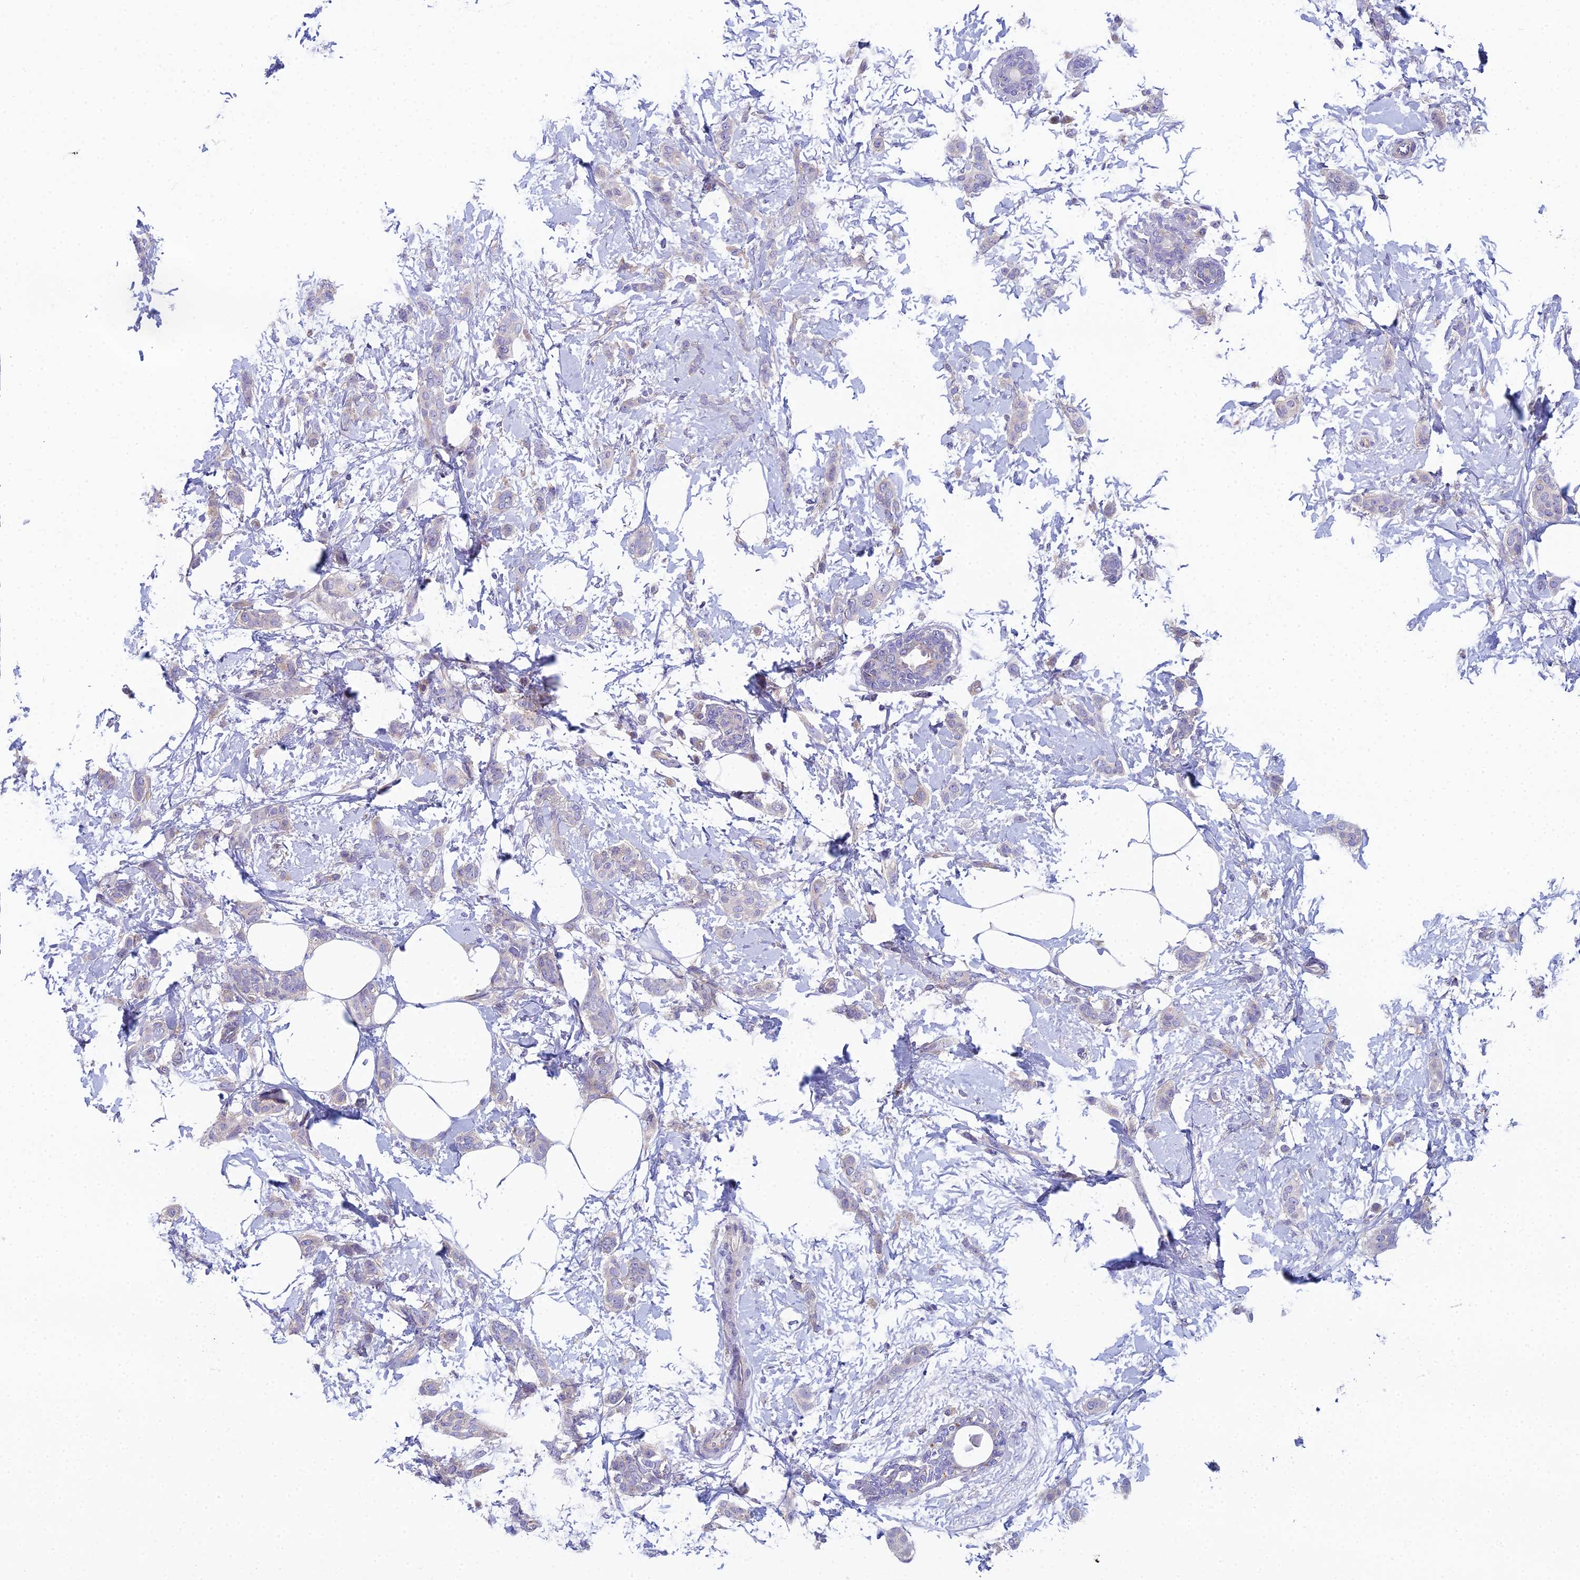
{"staining": {"intensity": "weak", "quantity": "25%-75%", "location": "cytoplasmic/membranous"}, "tissue": "breast cancer", "cell_type": "Tumor cells", "image_type": "cancer", "snomed": [{"axis": "morphology", "description": "Duct carcinoma"}, {"axis": "topography", "description": "Breast"}], "caption": "A photomicrograph of breast cancer stained for a protein demonstrates weak cytoplasmic/membranous brown staining in tumor cells.", "gene": "ZNF564", "patient": {"sex": "female", "age": 72}}